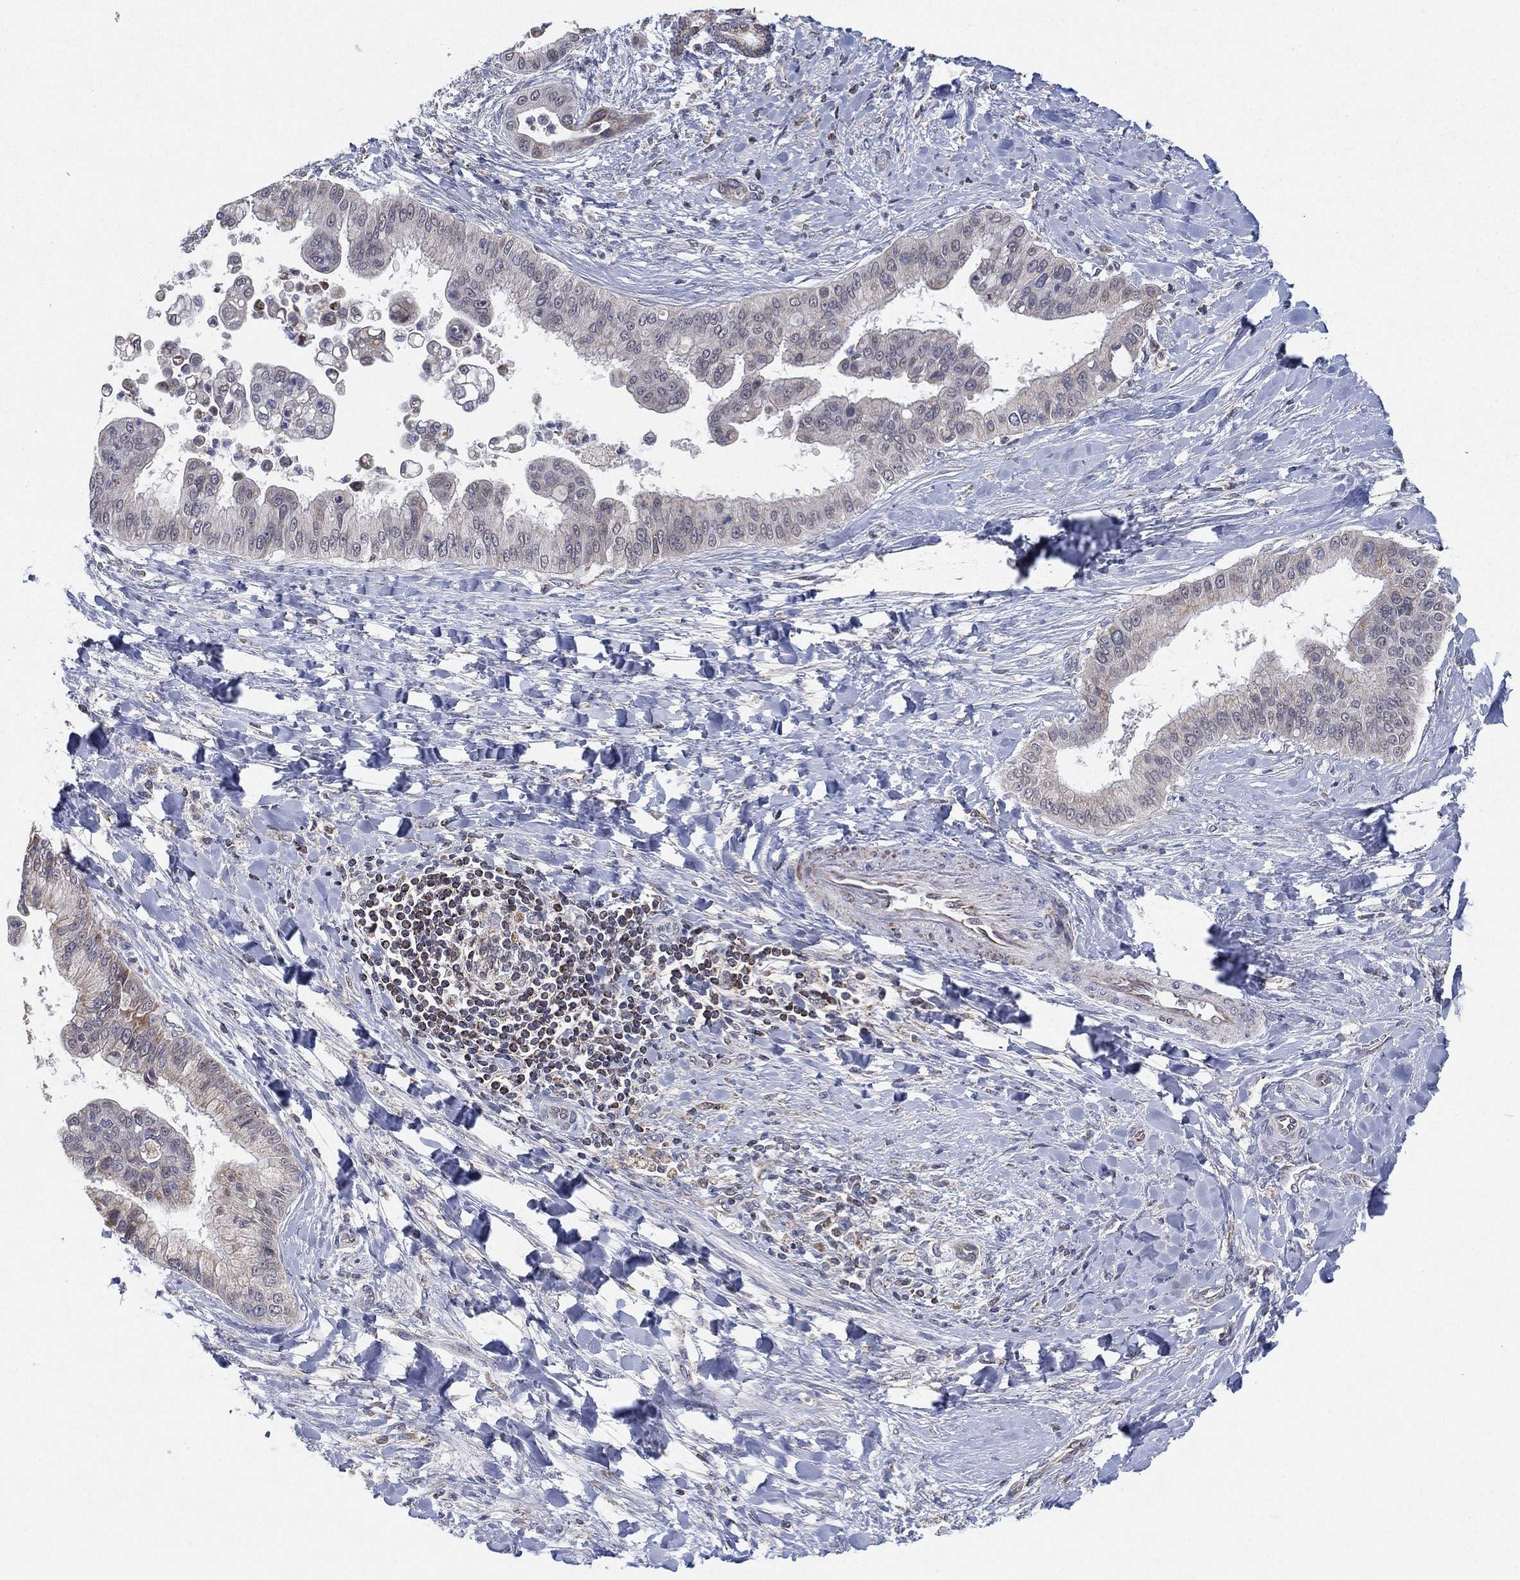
{"staining": {"intensity": "negative", "quantity": "none", "location": "none"}, "tissue": "liver cancer", "cell_type": "Tumor cells", "image_type": "cancer", "snomed": [{"axis": "morphology", "description": "Cholangiocarcinoma"}, {"axis": "topography", "description": "Liver"}], "caption": "Micrograph shows no significant protein positivity in tumor cells of liver cancer.", "gene": "PSMG4", "patient": {"sex": "female", "age": 54}}